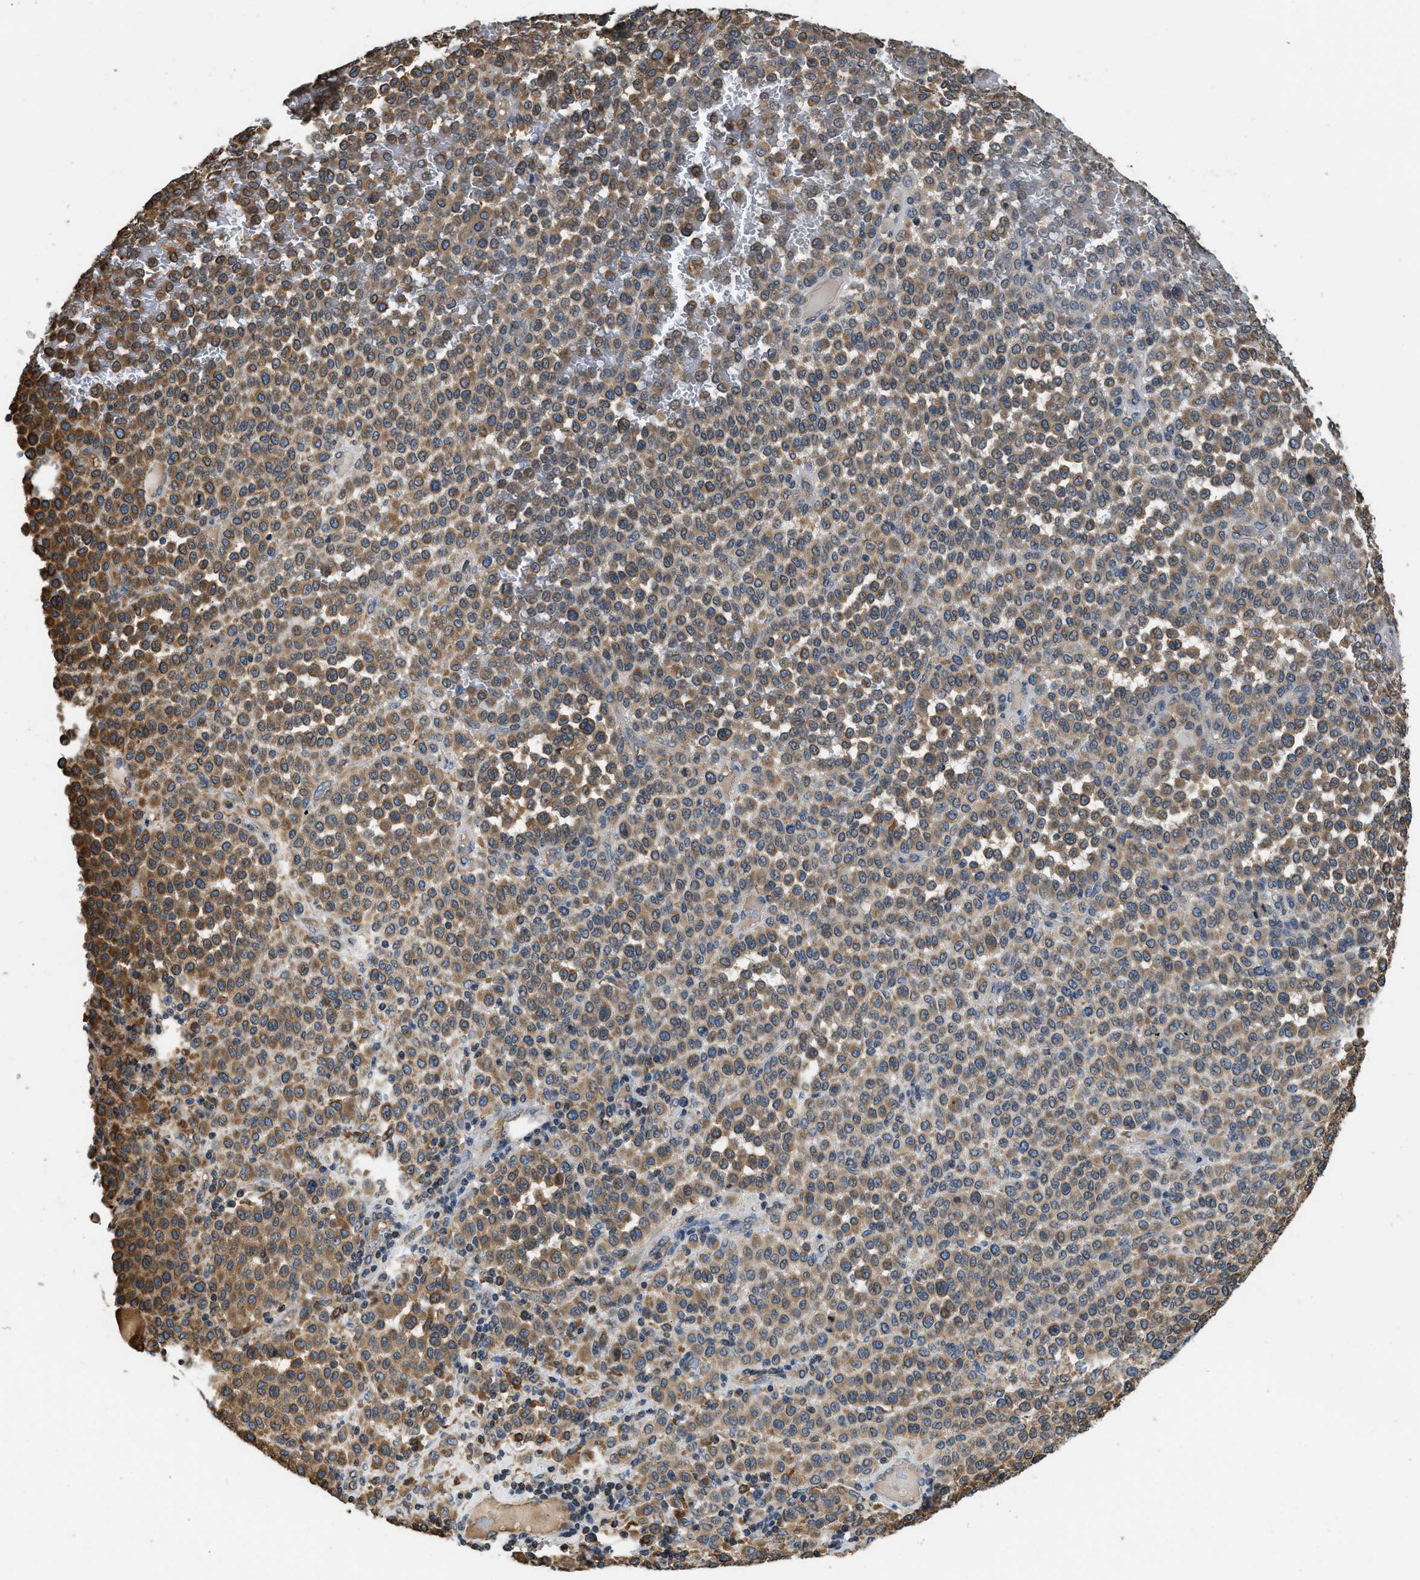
{"staining": {"intensity": "moderate", "quantity": ">75%", "location": "cytoplasmic/membranous"}, "tissue": "melanoma", "cell_type": "Tumor cells", "image_type": "cancer", "snomed": [{"axis": "morphology", "description": "Malignant melanoma, Metastatic site"}, {"axis": "topography", "description": "Pancreas"}], "caption": "IHC of melanoma reveals medium levels of moderate cytoplasmic/membranous staining in approximately >75% of tumor cells.", "gene": "BCAP31", "patient": {"sex": "female", "age": 30}}